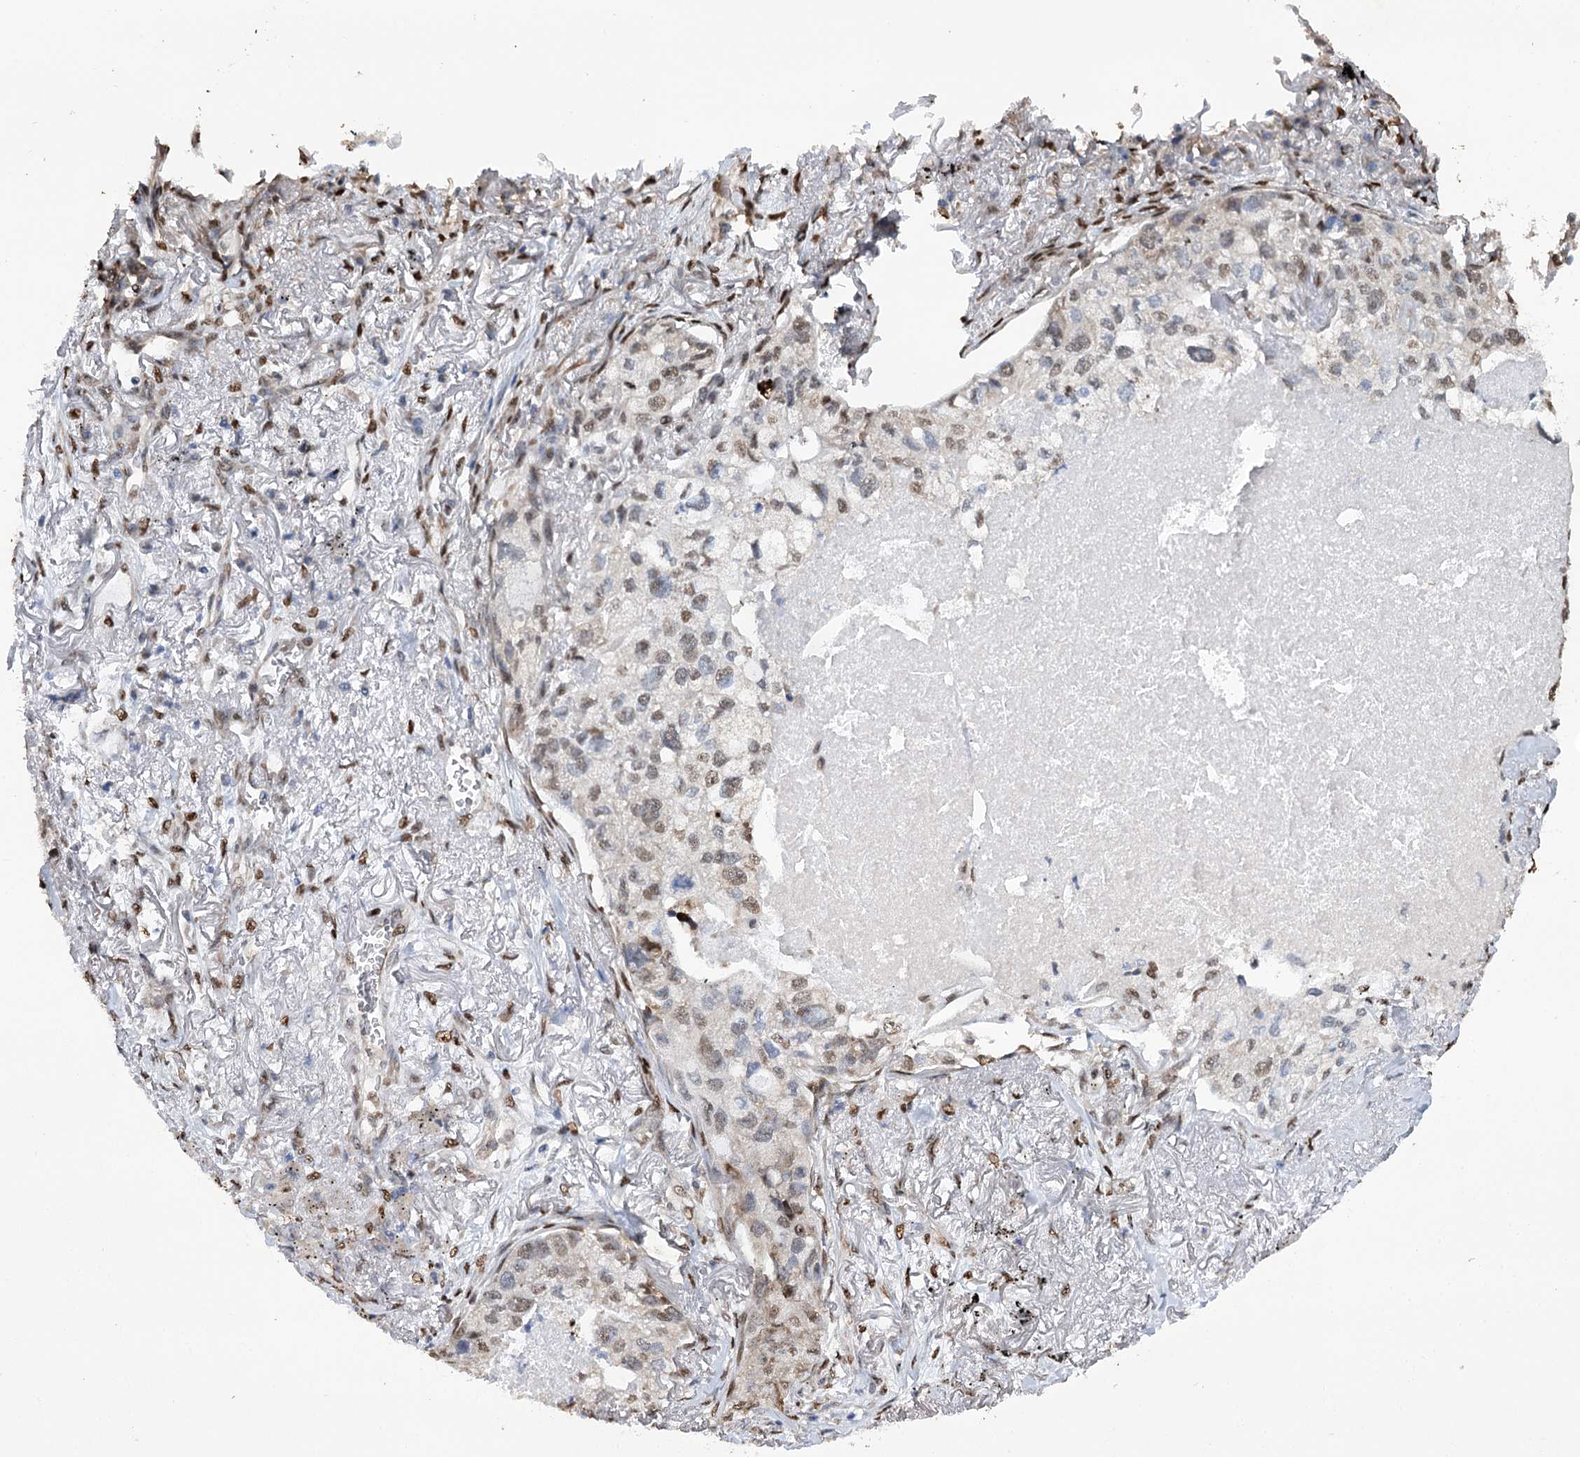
{"staining": {"intensity": "moderate", "quantity": ">75%", "location": "nuclear"}, "tissue": "lung cancer", "cell_type": "Tumor cells", "image_type": "cancer", "snomed": [{"axis": "morphology", "description": "Adenocarcinoma, NOS"}, {"axis": "topography", "description": "Lung"}], "caption": "Lung cancer (adenocarcinoma) stained with a brown dye displays moderate nuclear positive expression in approximately >75% of tumor cells.", "gene": "NFU1", "patient": {"sex": "male", "age": 65}}